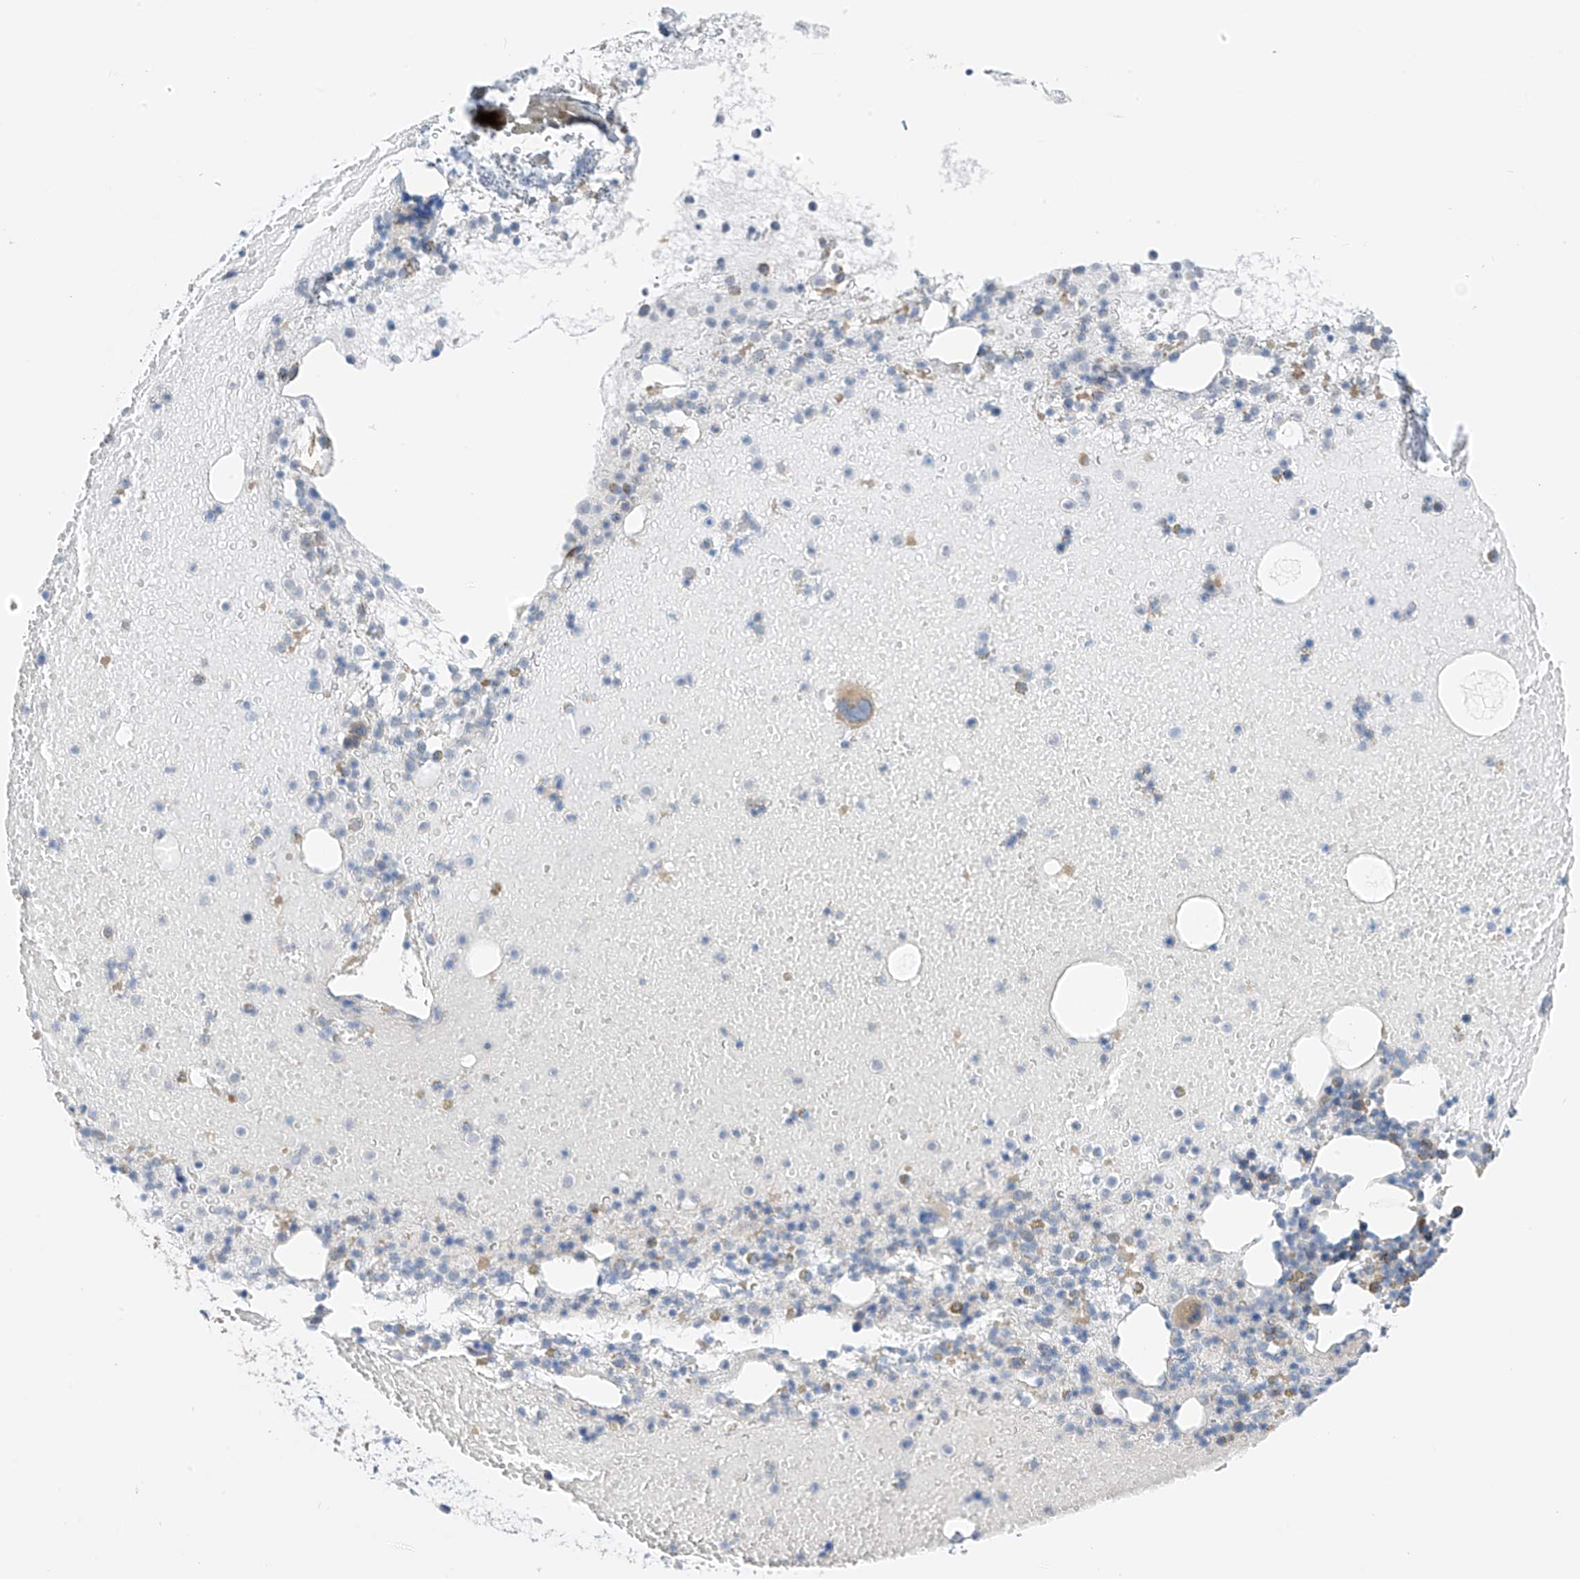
{"staining": {"intensity": "weak", "quantity": "<25%", "location": "cytoplasmic/membranous"}, "tissue": "bone marrow", "cell_type": "Hematopoietic cells", "image_type": "normal", "snomed": [{"axis": "morphology", "description": "Normal tissue, NOS"}, {"axis": "topography", "description": "Bone marrow"}], "caption": "Protein analysis of normal bone marrow shows no significant staining in hematopoietic cells.", "gene": "NALCN", "patient": {"sex": "male", "age": 47}}